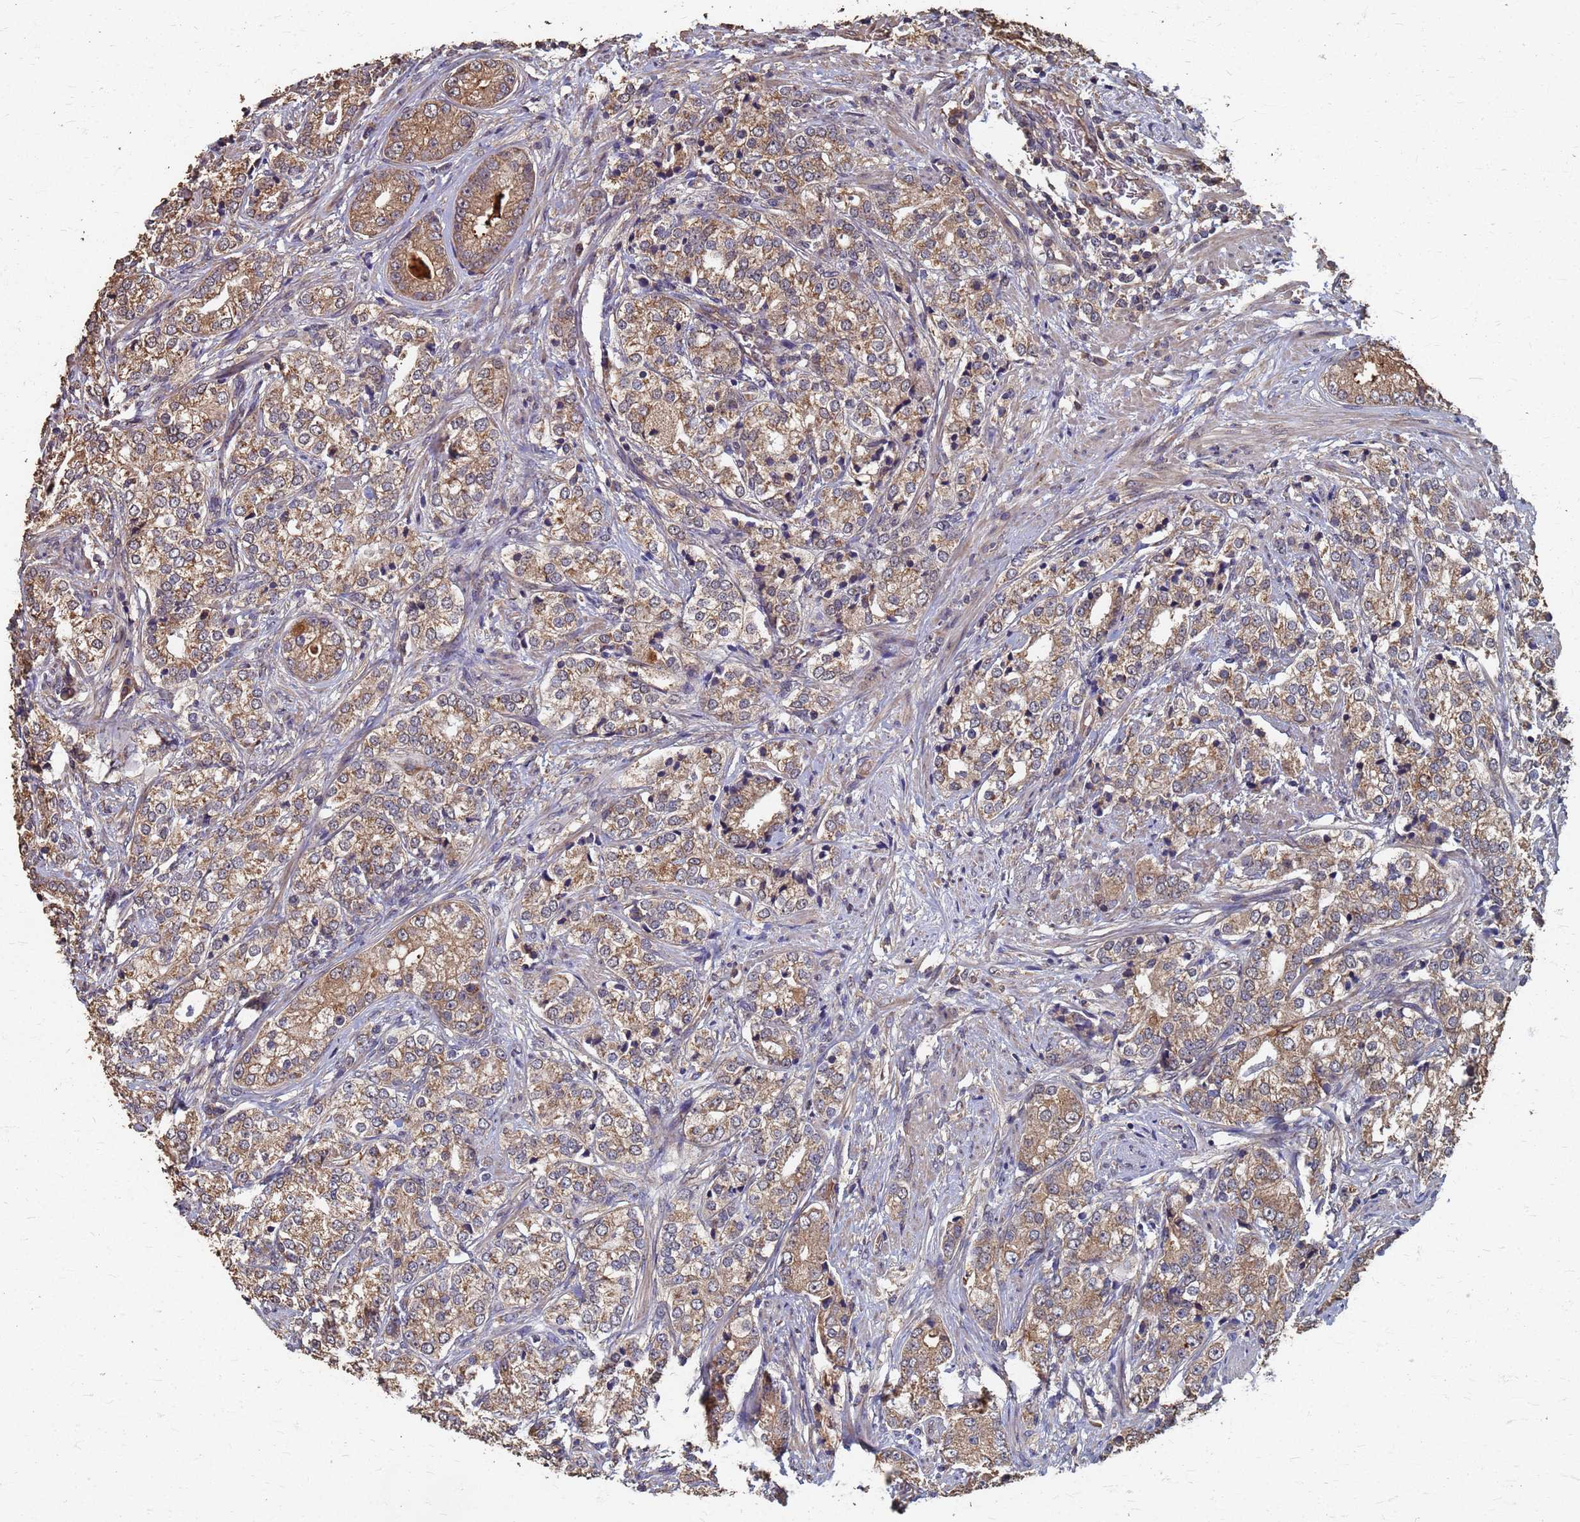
{"staining": {"intensity": "moderate", "quantity": ">75%", "location": "cytoplasmic/membranous"}, "tissue": "prostate cancer", "cell_type": "Tumor cells", "image_type": "cancer", "snomed": [{"axis": "morphology", "description": "Adenocarcinoma, High grade"}, {"axis": "topography", "description": "Prostate"}], "caption": "Prostate high-grade adenocarcinoma stained with a brown dye exhibits moderate cytoplasmic/membranous positive expression in approximately >75% of tumor cells.", "gene": "DPH5", "patient": {"sex": "male", "age": 69}}